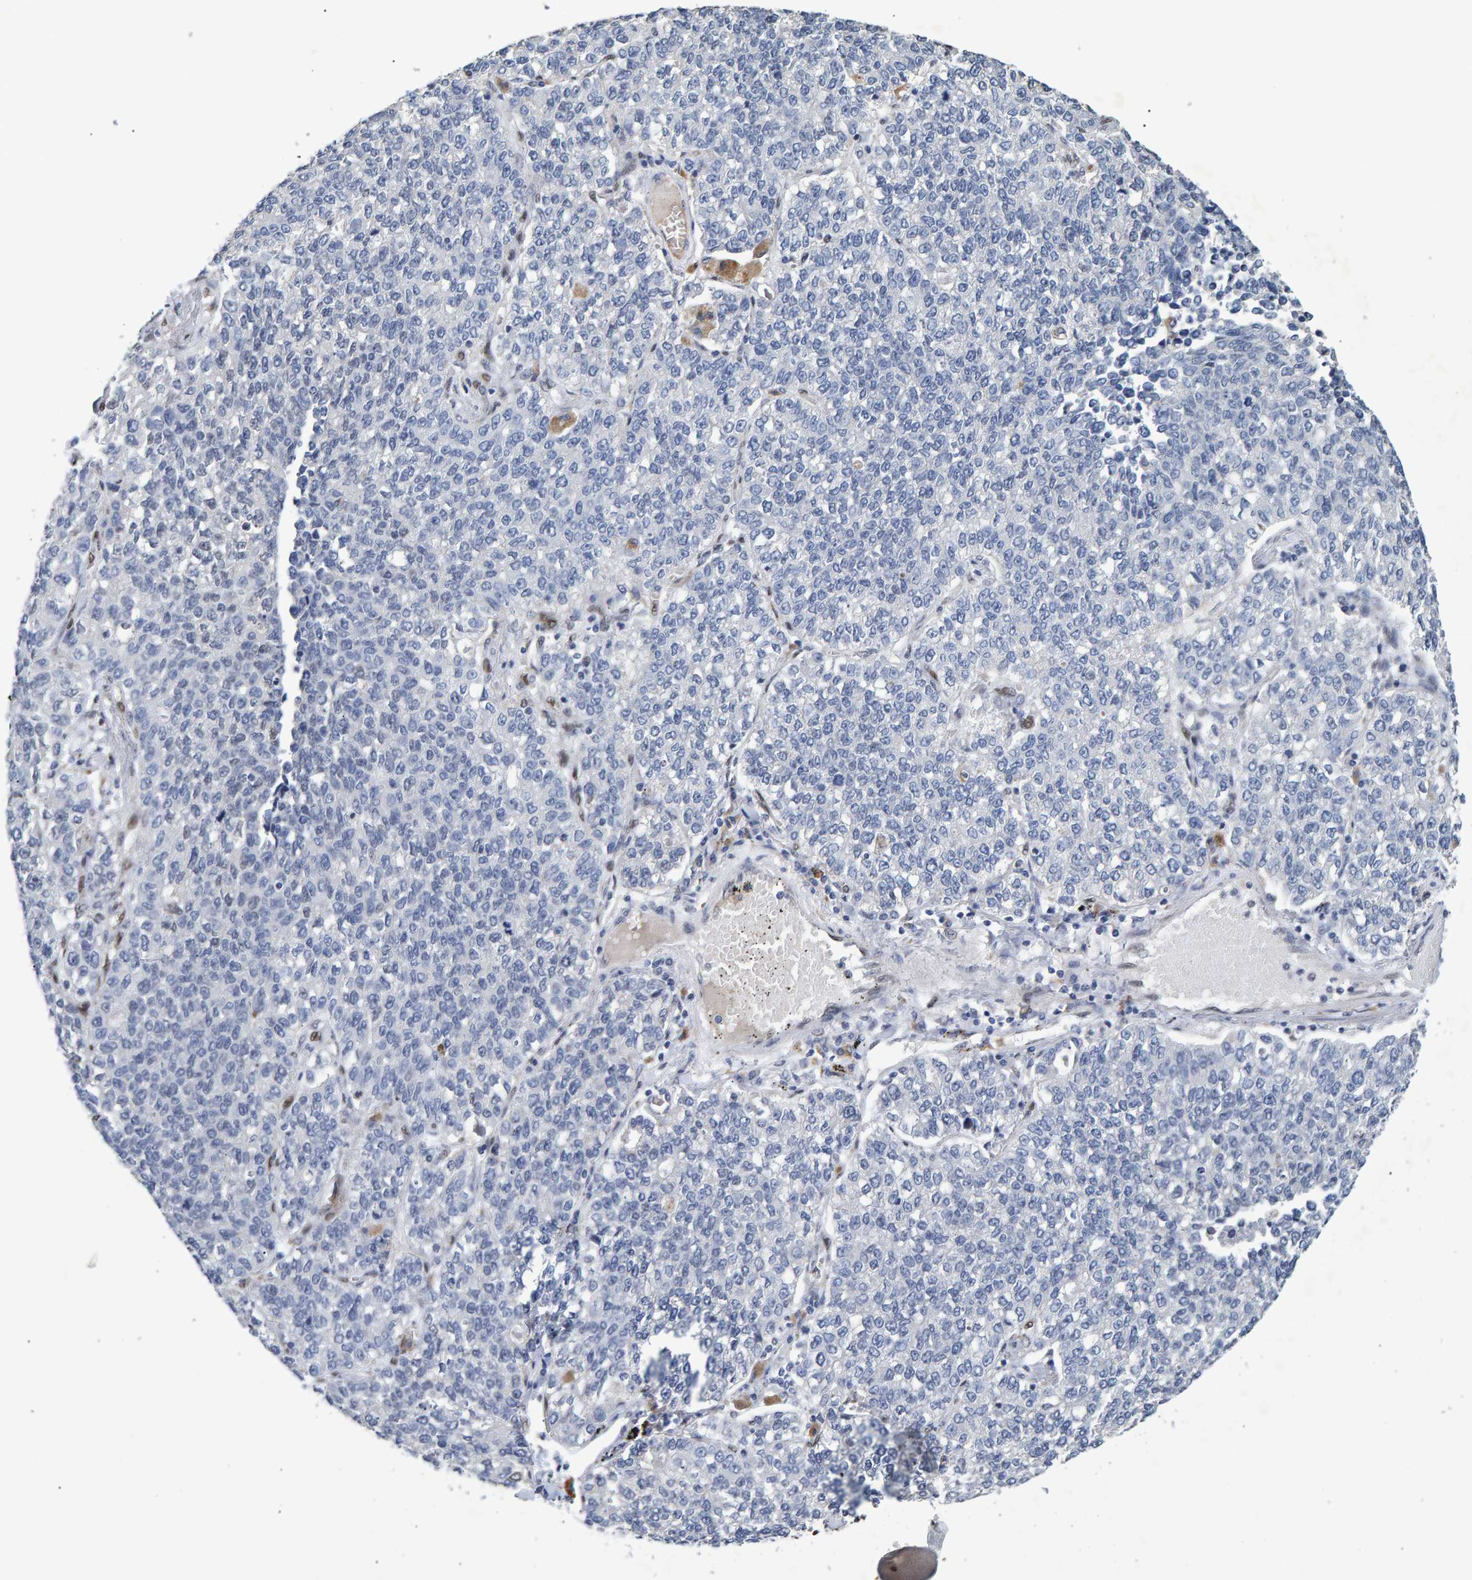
{"staining": {"intensity": "negative", "quantity": "none", "location": "none"}, "tissue": "lung cancer", "cell_type": "Tumor cells", "image_type": "cancer", "snomed": [{"axis": "morphology", "description": "Adenocarcinoma, NOS"}, {"axis": "topography", "description": "Lung"}], "caption": "Lung cancer was stained to show a protein in brown. There is no significant expression in tumor cells.", "gene": "QKI", "patient": {"sex": "male", "age": 49}}